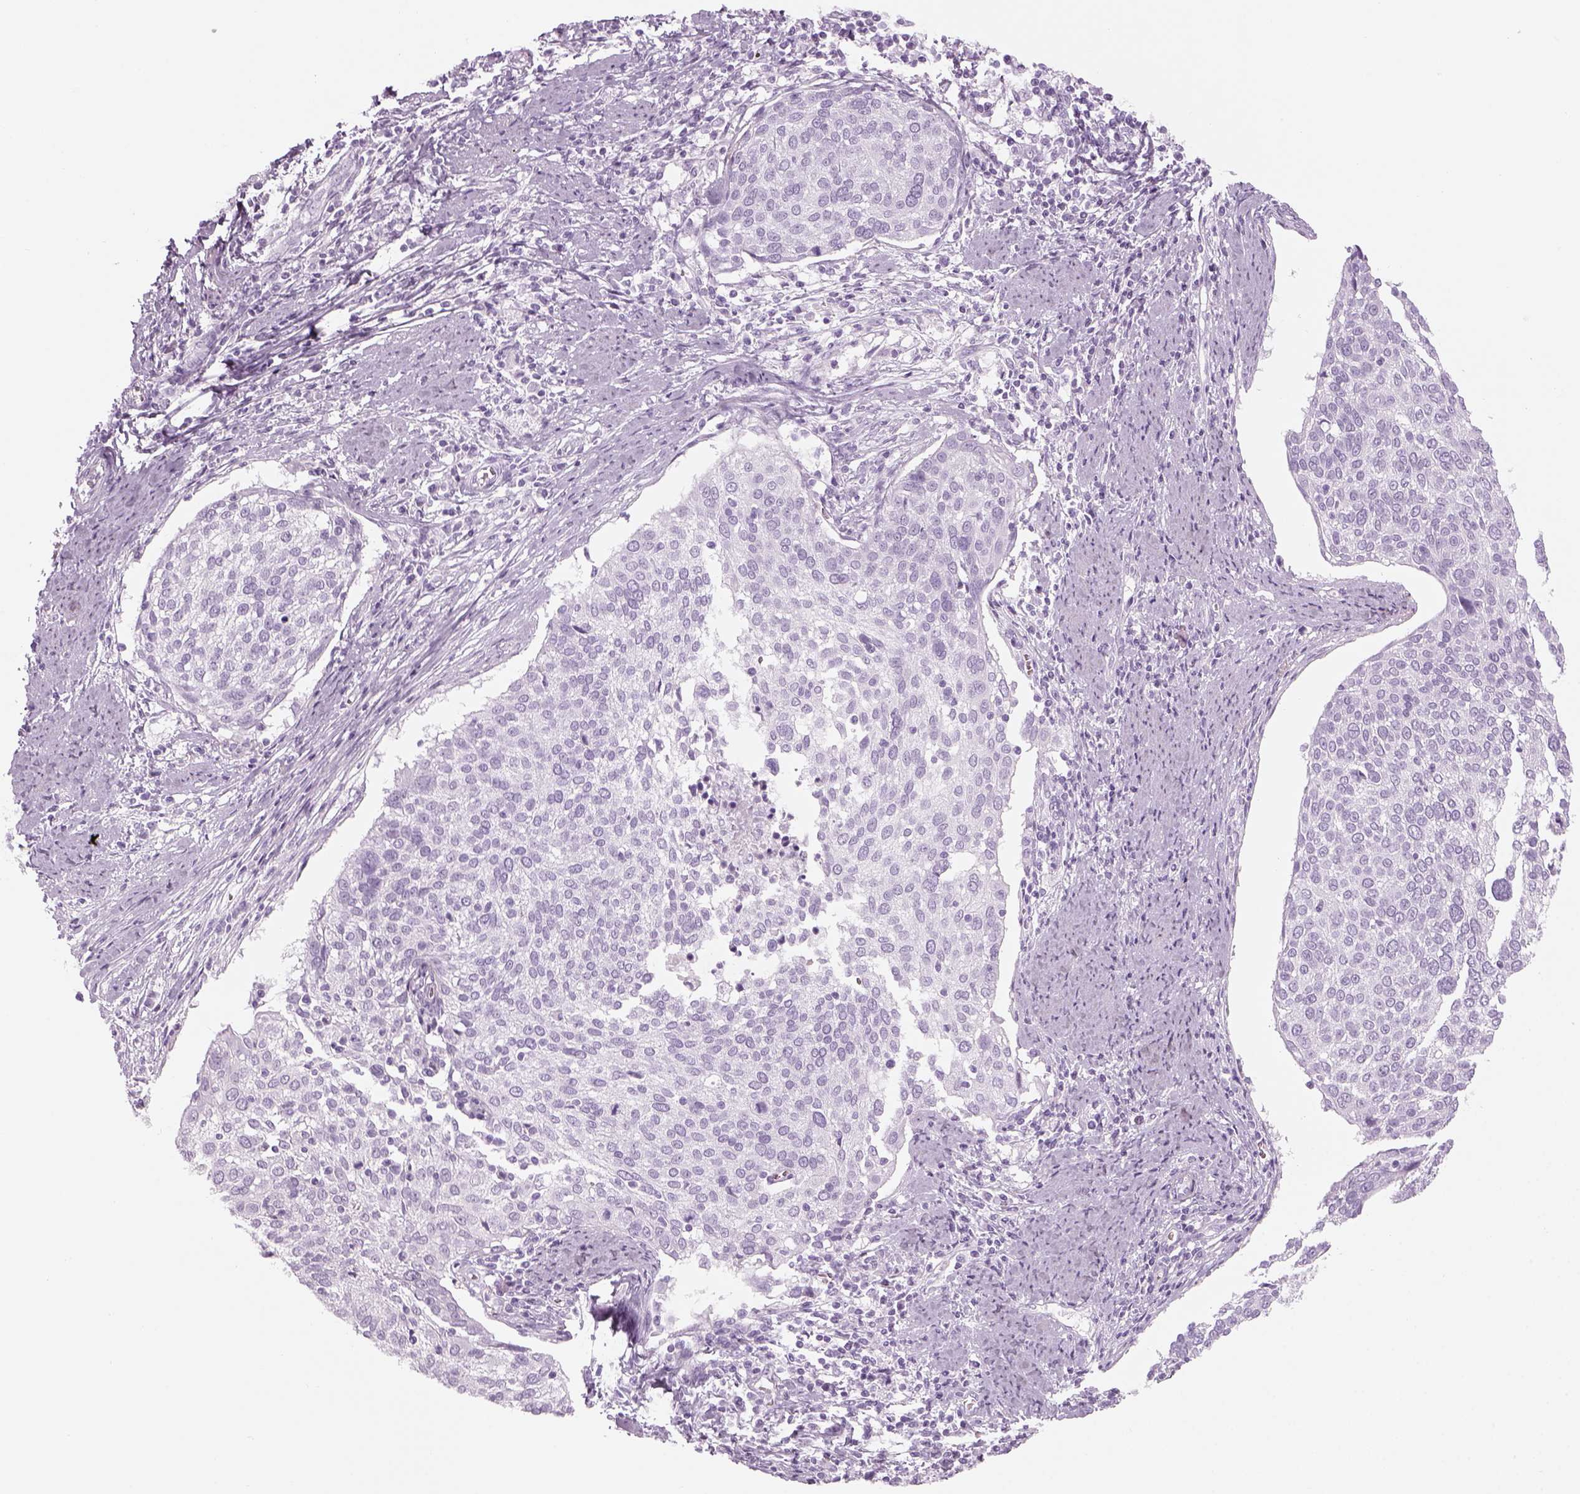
{"staining": {"intensity": "negative", "quantity": "none", "location": "none"}, "tissue": "cervical cancer", "cell_type": "Tumor cells", "image_type": "cancer", "snomed": [{"axis": "morphology", "description": "Squamous cell carcinoma, NOS"}, {"axis": "topography", "description": "Cervix"}], "caption": "Cervical cancer (squamous cell carcinoma) was stained to show a protein in brown. There is no significant staining in tumor cells. (Brightfield microscopy of DAB (3,3'-diaminobenzidine) IHC at high magnification).", "gene": "PABPC1L2B", "patient": {"sex": "female", "age": 39}}